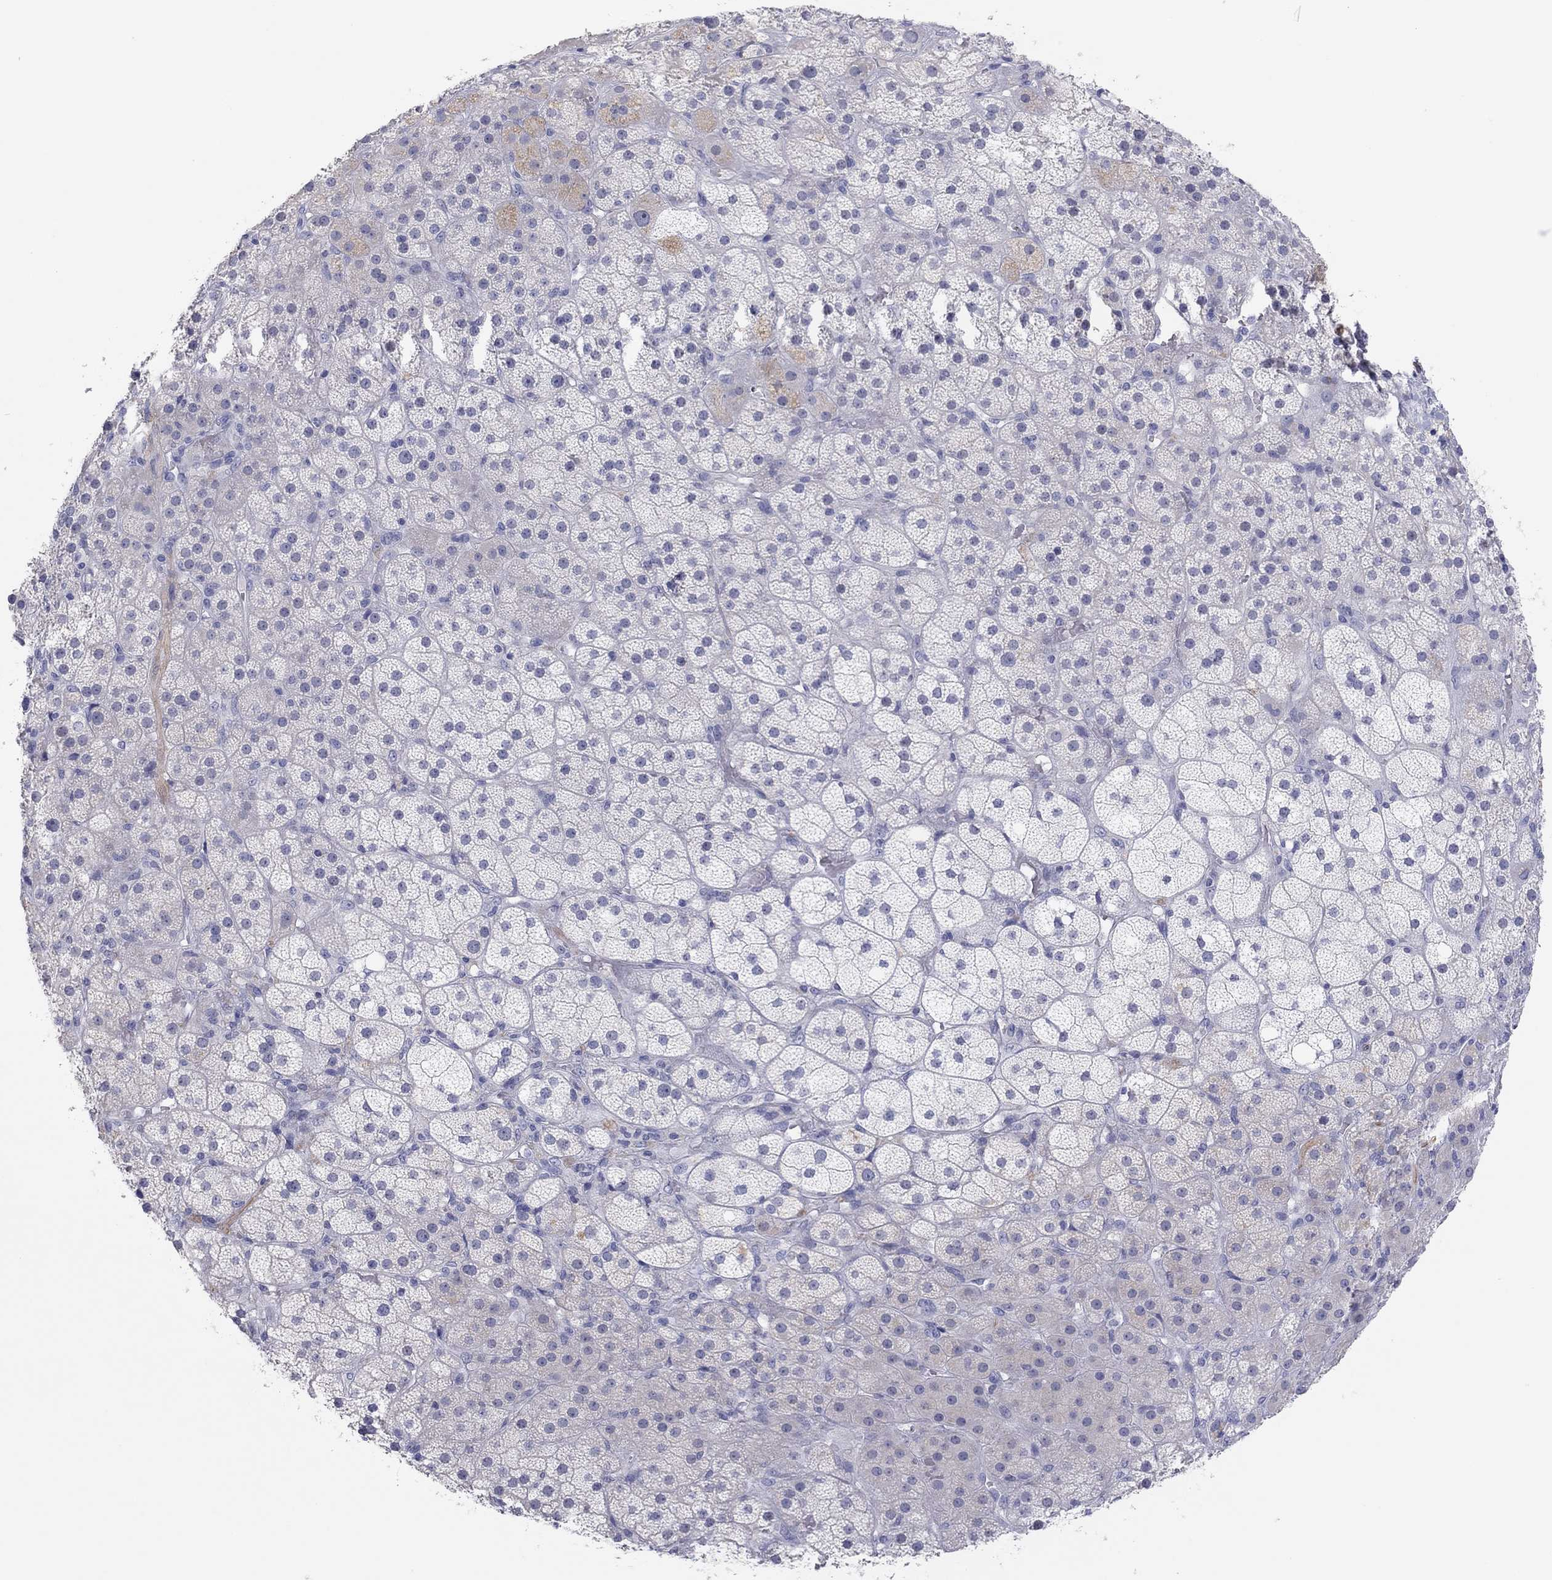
{"staining": {"intensity": "weak", "quantity": "25%-75%", "location": "cytoplasmic/membranous"}, "tissue": "adrenal gland", "cell_type": "Glandular cells", "image_type": "normal", "snomed": [{"axis": "morphology", "description": "Normal tissue, NOS"}, {"axis": "topography", "description": "Adrenal gland"}], "caption": "Glandular cells display weak cytoplasmic/membranous staining in approximately 25%-75% of cells in unremarkable adrenal gland. The staining is performed using DAB (3,3'-diaminobenzidine) brown chromogen to label protein expression. The nuclei are counter-stained blue using hematoxylin.", "gene": "CPNE6", "patient": {"sex": "male", "age": 57}}